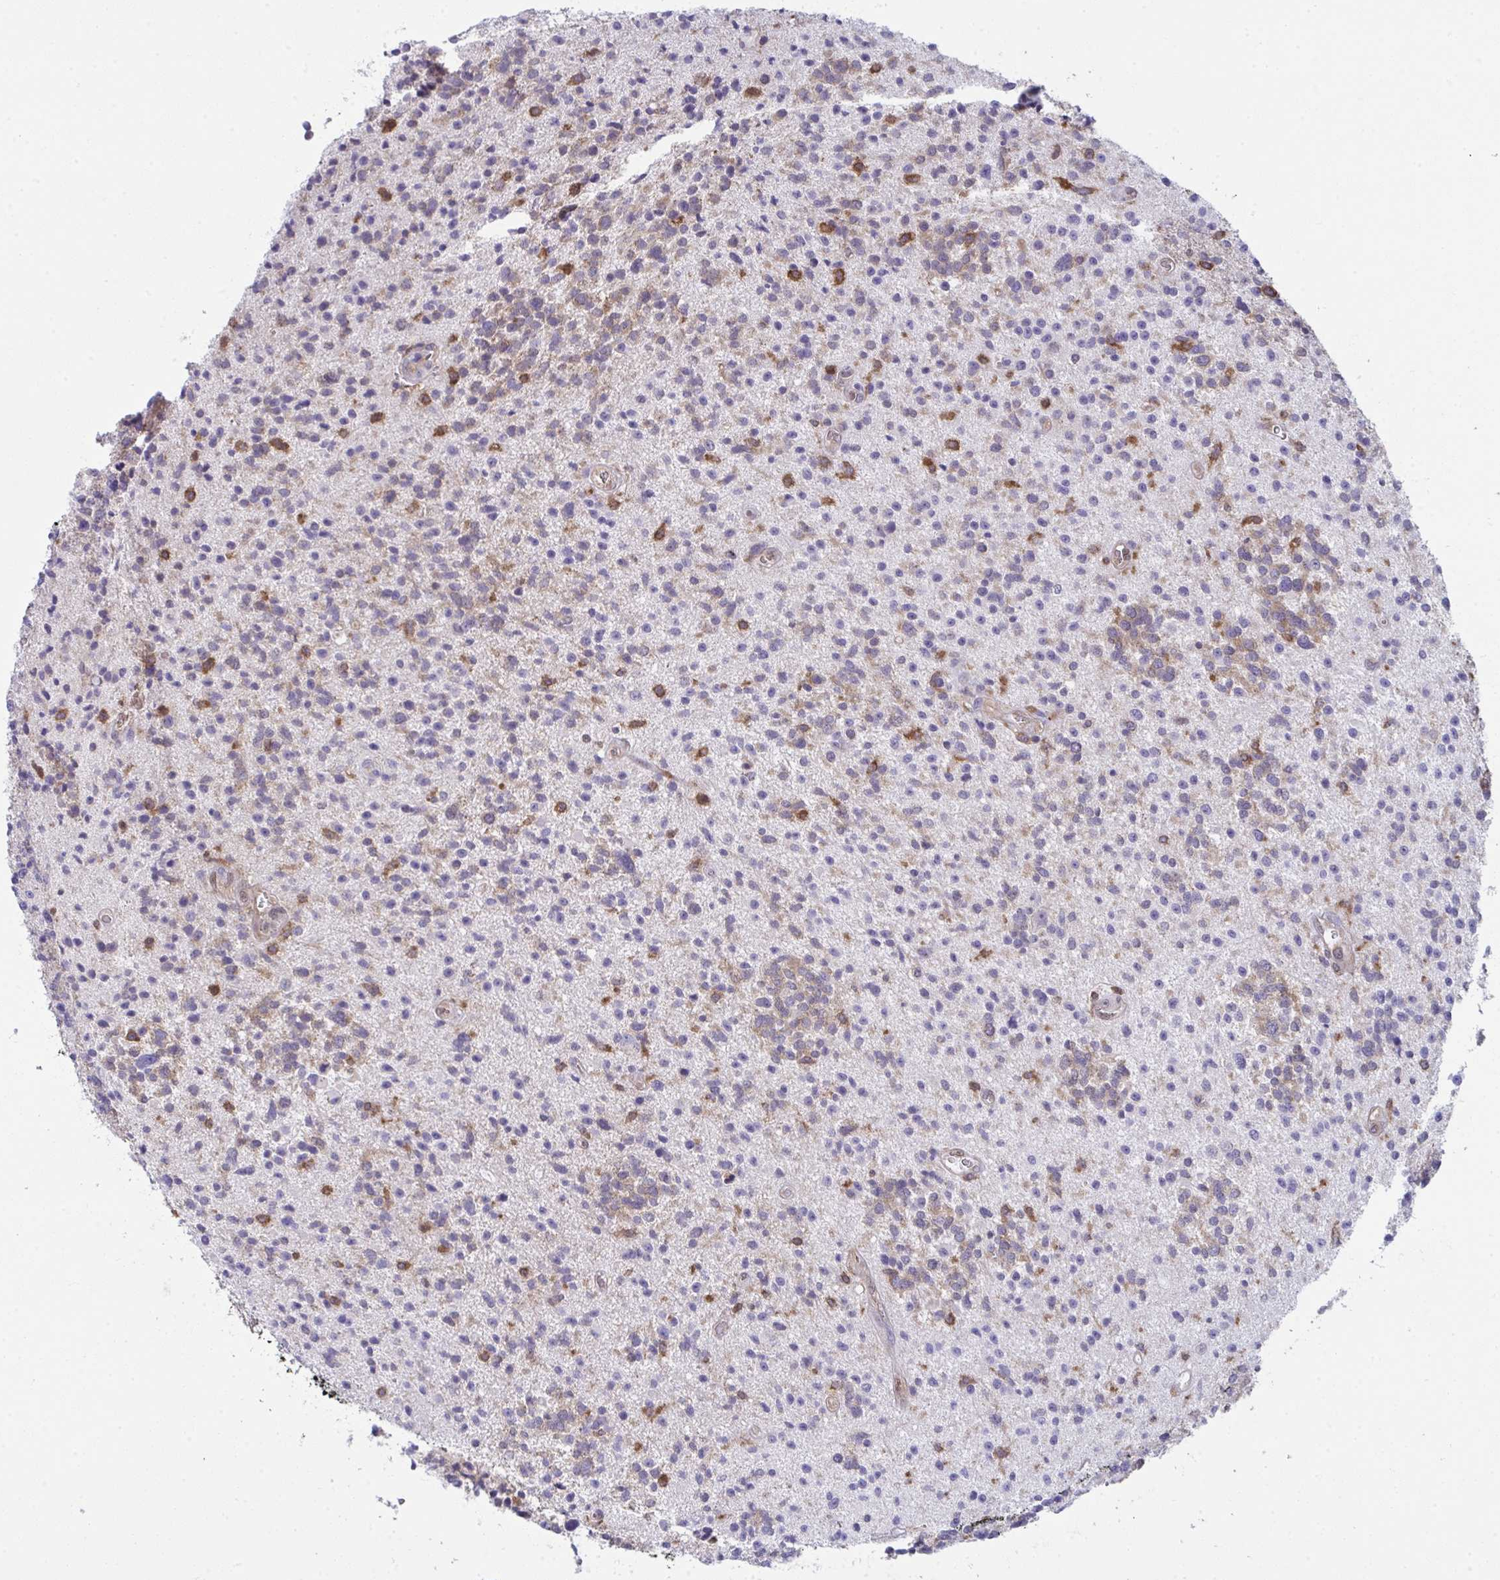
{"staining": {"intensity": "moderate", "quantity": "<25%", "location": "cytoplasmic/membranous"}, "tissue": "glioma", "cell_type": "Tumor cells", "image_type": "cancer", "snomed": [{"axis": "morphology", "description": "Glioma, malignant, High grade"}, {"axis": "topography", "description": "Brain"}], "caption": "Moderate cytoplasmic/membranous expression is present in approximately <25% of tumor cells in malignant high-grade glioma. The protein is stained brown, and the nuclei are stained in blue (DAB (3,3'-diaminobenzidine) IHC with brightfield microscopy, high magnification).", "gene": "ALDH16A1", "patient": {"sex": "male", "age": 29}}